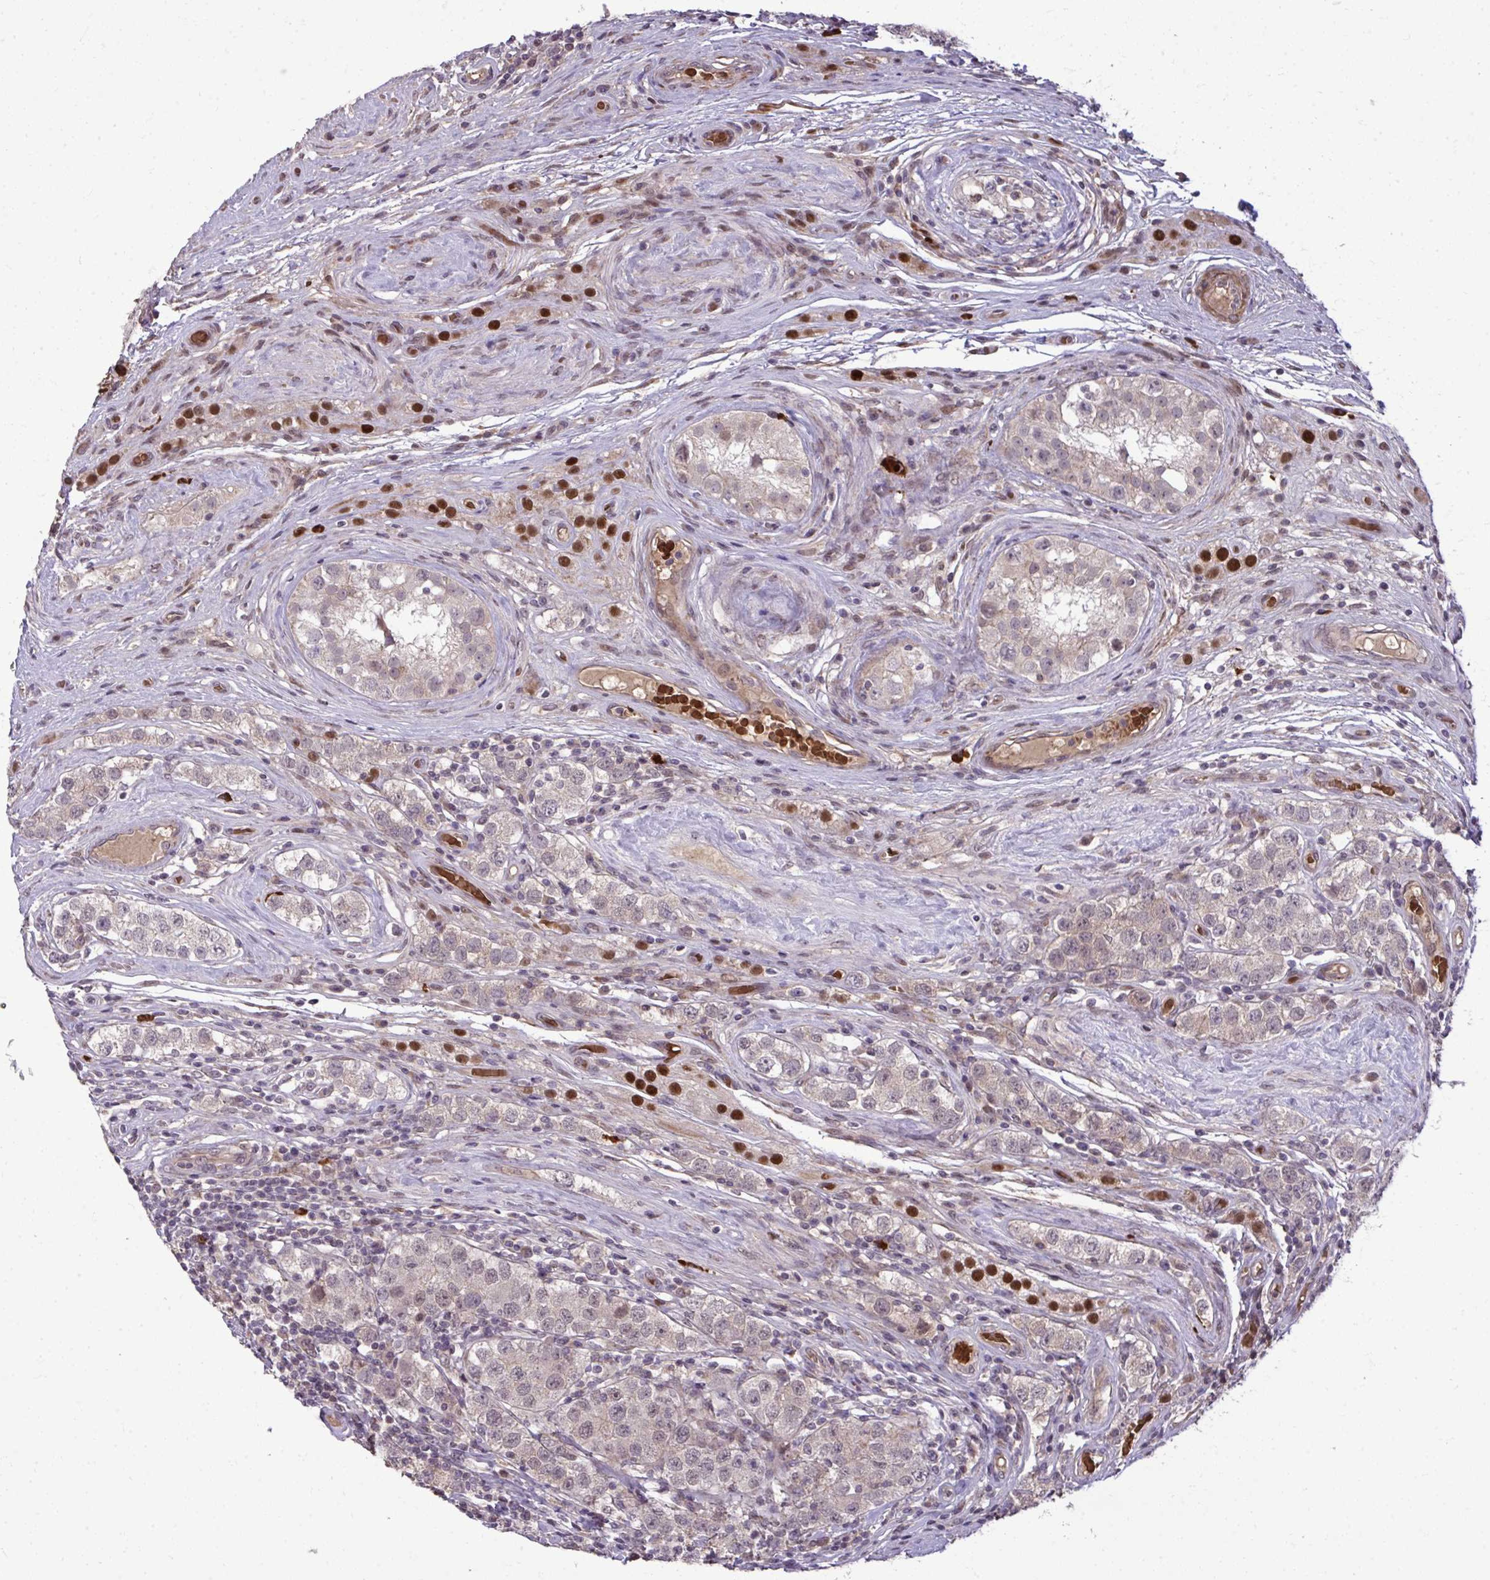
{"staining": {"intensity": "weak", "quantity": "25%-75%", "location": "cytoplasmic/membranous,nuclear"}, "tissue": "testis cancer", "cell_type": "Tumor cells", "image_type": "cancer", "snomed": [{"axis": "morphology", "description": "Seminoma, NOS"}, {"axis": "topography", "description": "Testis"}], "caption": "About 25%-75% of tumor cells in testis cancer (seminoma) display weak cytoplasmic/membranous and nuclear protein staining as visualized by brown immunohistochemical staining.", "gene": "ZSCAN9", "patient": {"sex": "male", "age": 34}}